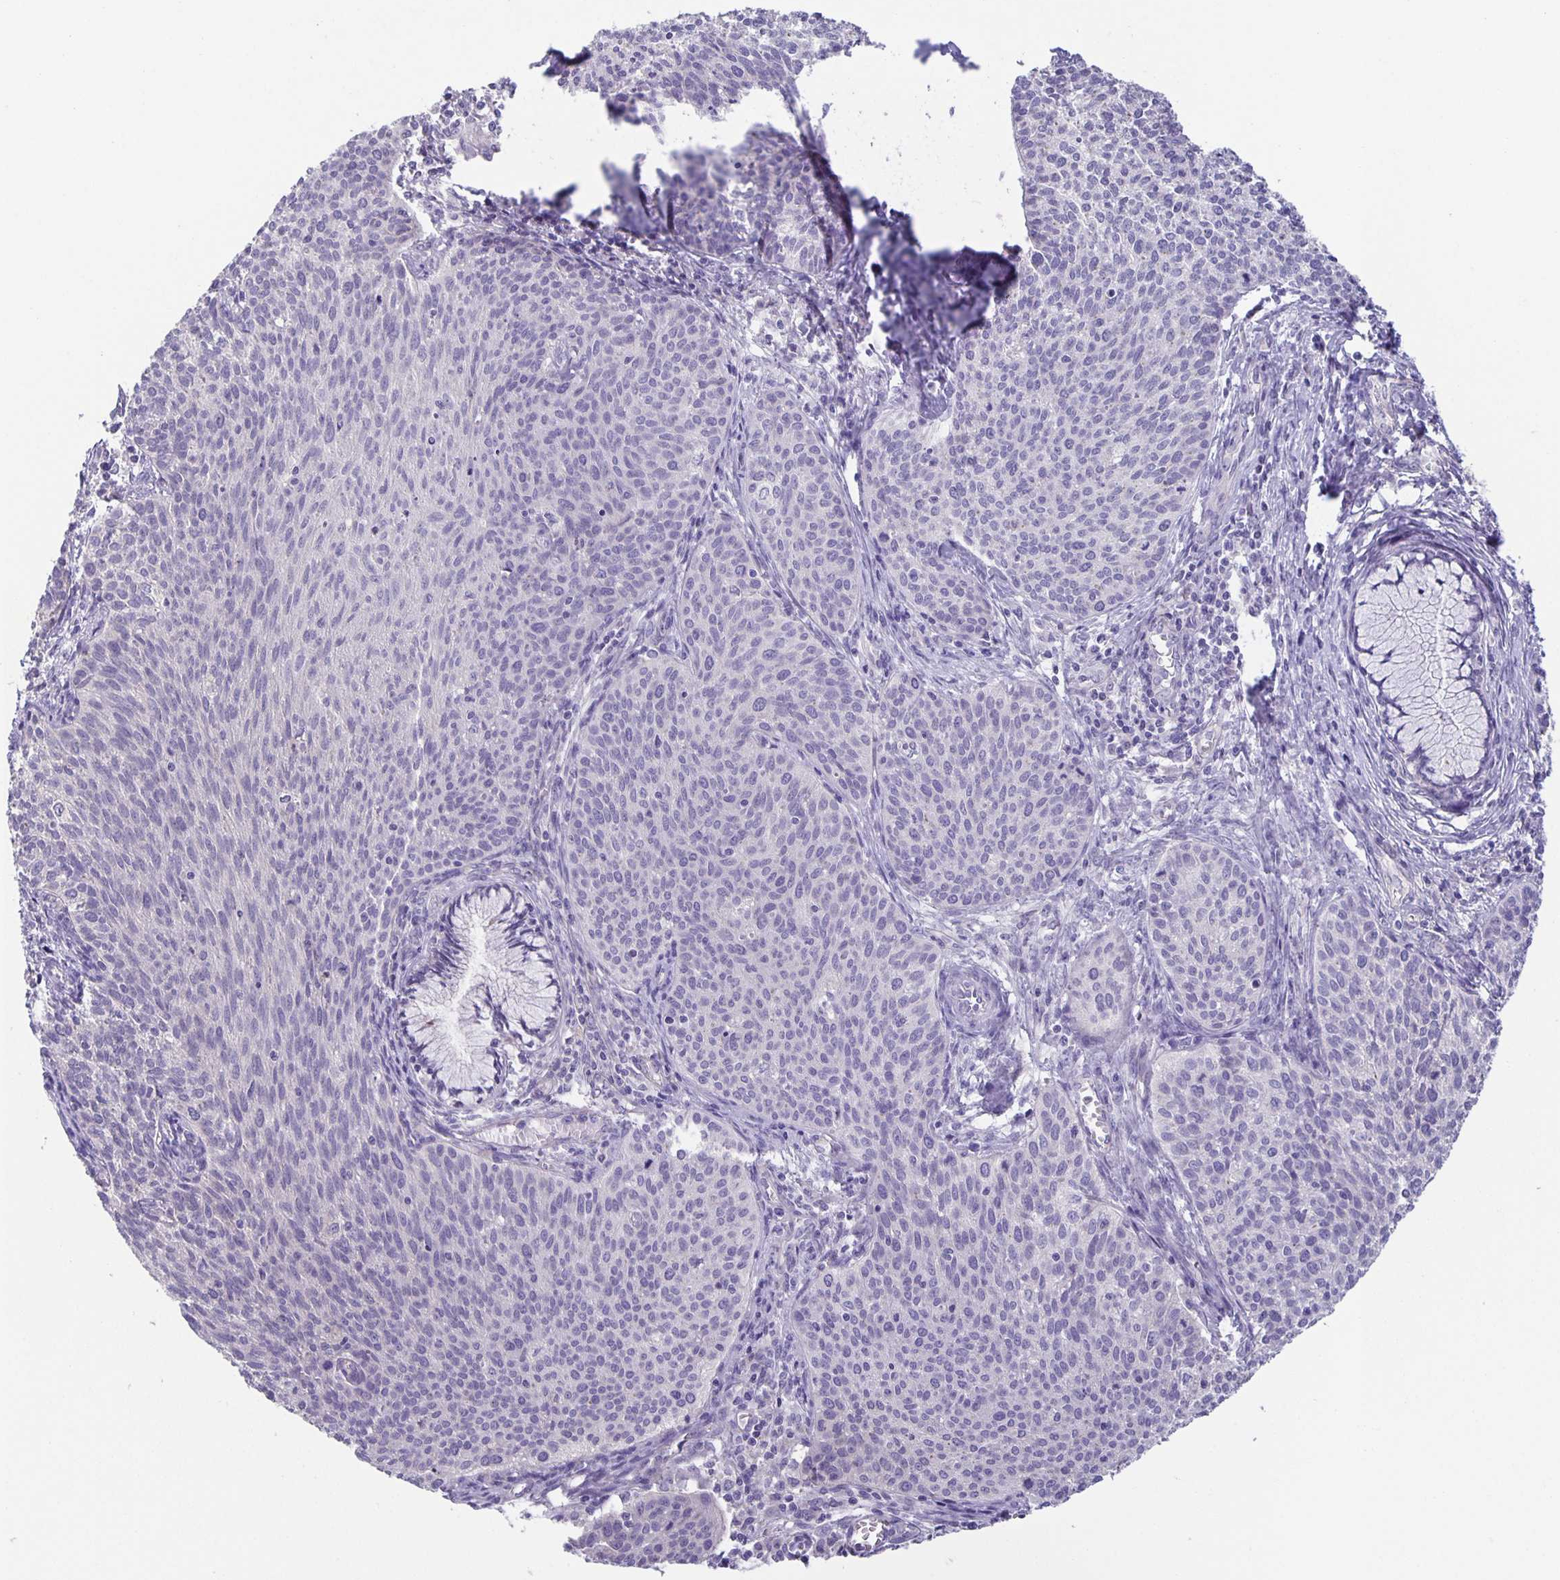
{"staining": {"intensity": "negative", "quantity": "none", "location": "none"}, "tissue": "cervical cancer", "cell_type": "Tumor cells", "image_type": "cancer", "snomed": [{"axis": "morphology", "description": "Squamous cell carcinoma, NOS"}, {"axis": "topography", "description": "Cervix"}], "caption": "Immunohistochemical staining of human cervical cancer reveals no significant staining in tumor cells.", "gene": "PTPN3", "patient": {"sex": "female", "age": 38}}